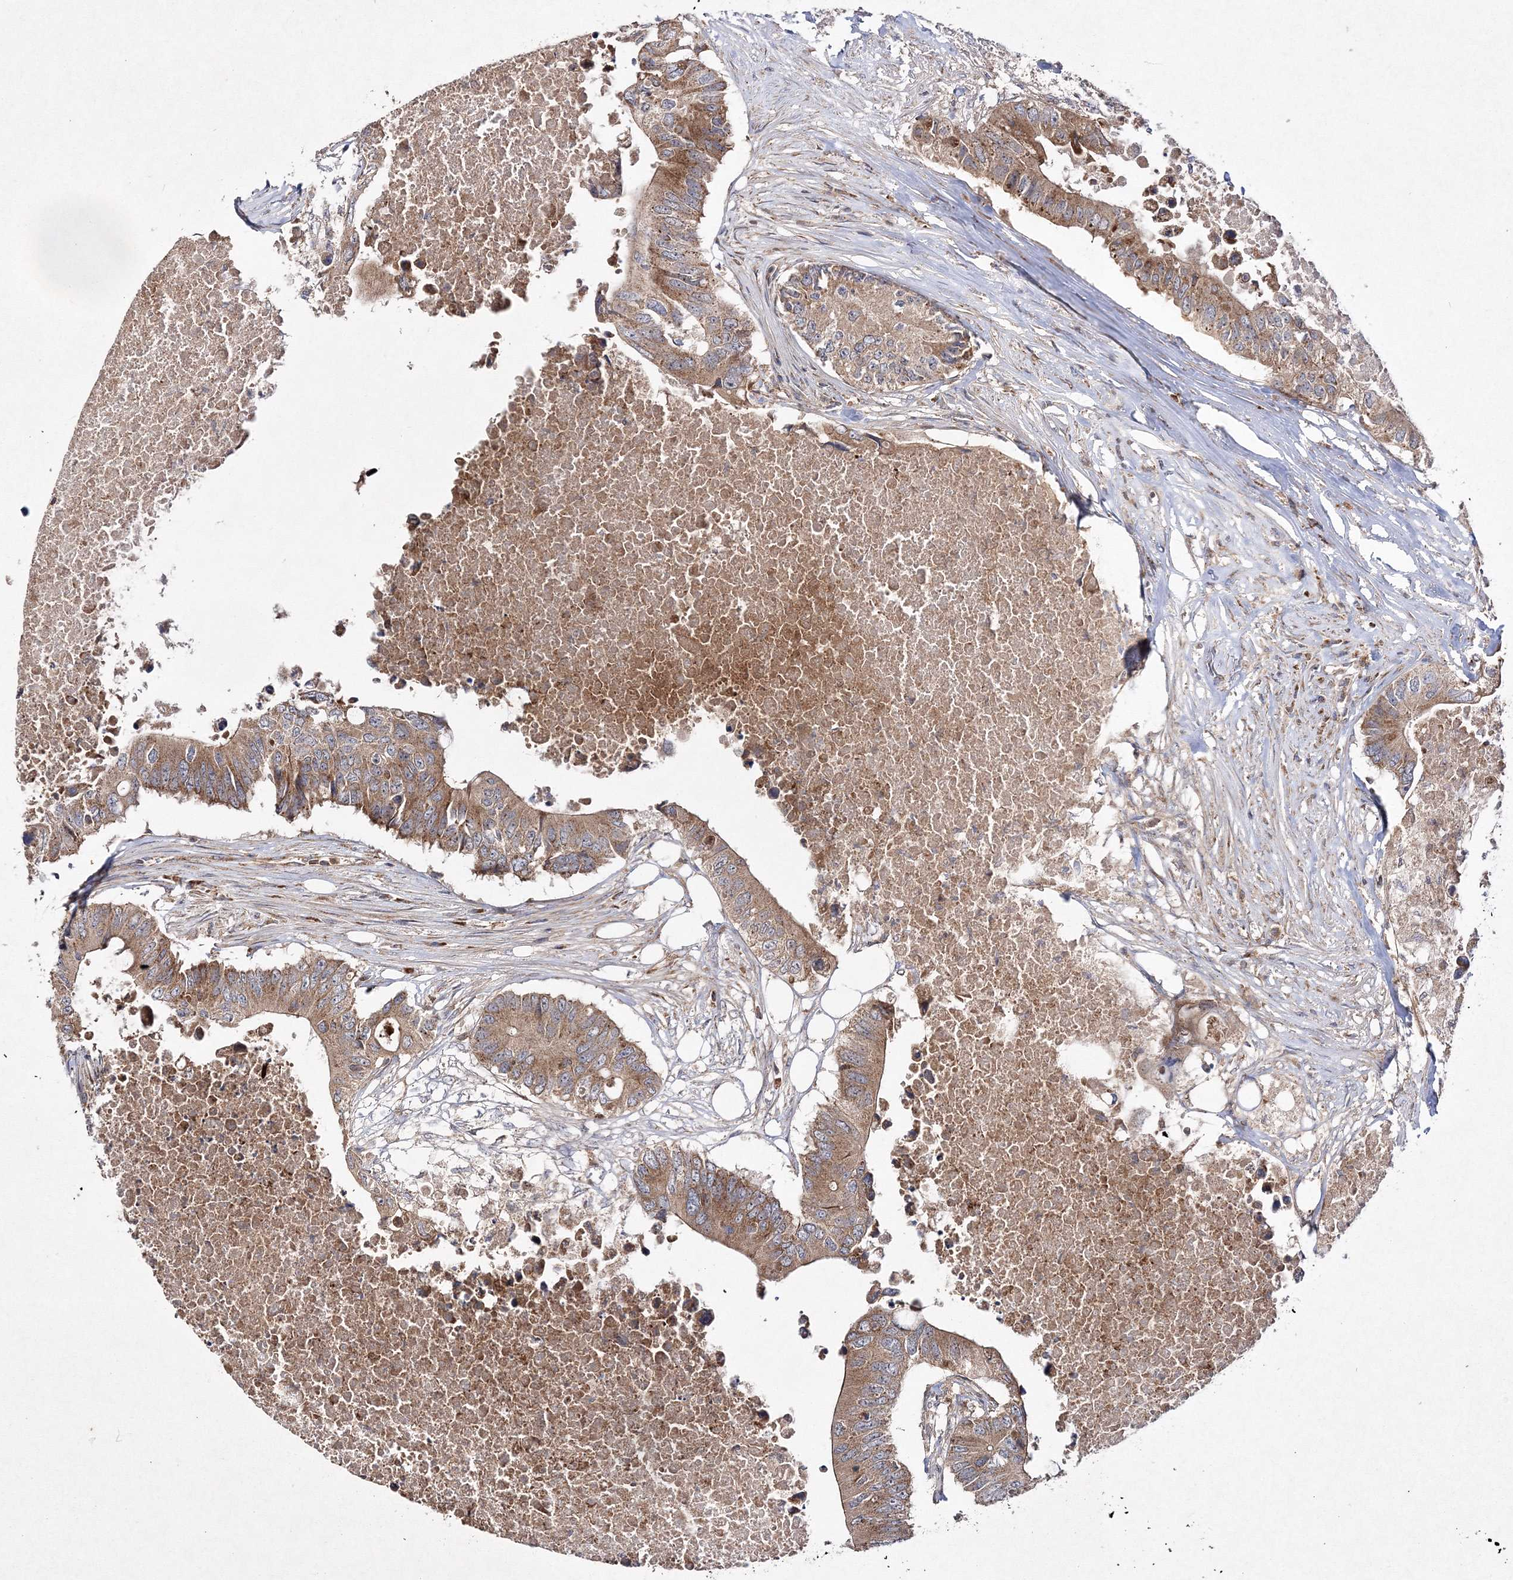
{"staining": {"intensity": "moderate", "quantity": ">75%", "location": "cytoplasmic/membranous"}, "tissue": "colorectal cancer", "cell_type": "Tumor cells", "image_type": "cancer", "snomed": [{"axis": "morphology", "description": "Adenocarcinoma, NOS"}, {"axis": "topography", "description": "Colon"}], "caption": "A medium amount of moderate cytoplasmic/membranous expression is seen in approximately >75% of tumor cells in colorectal cancer (adenocarcinoma) tissue.", "gene": "DNAJC13", "patient": {"sex": "male", "age": 71}}